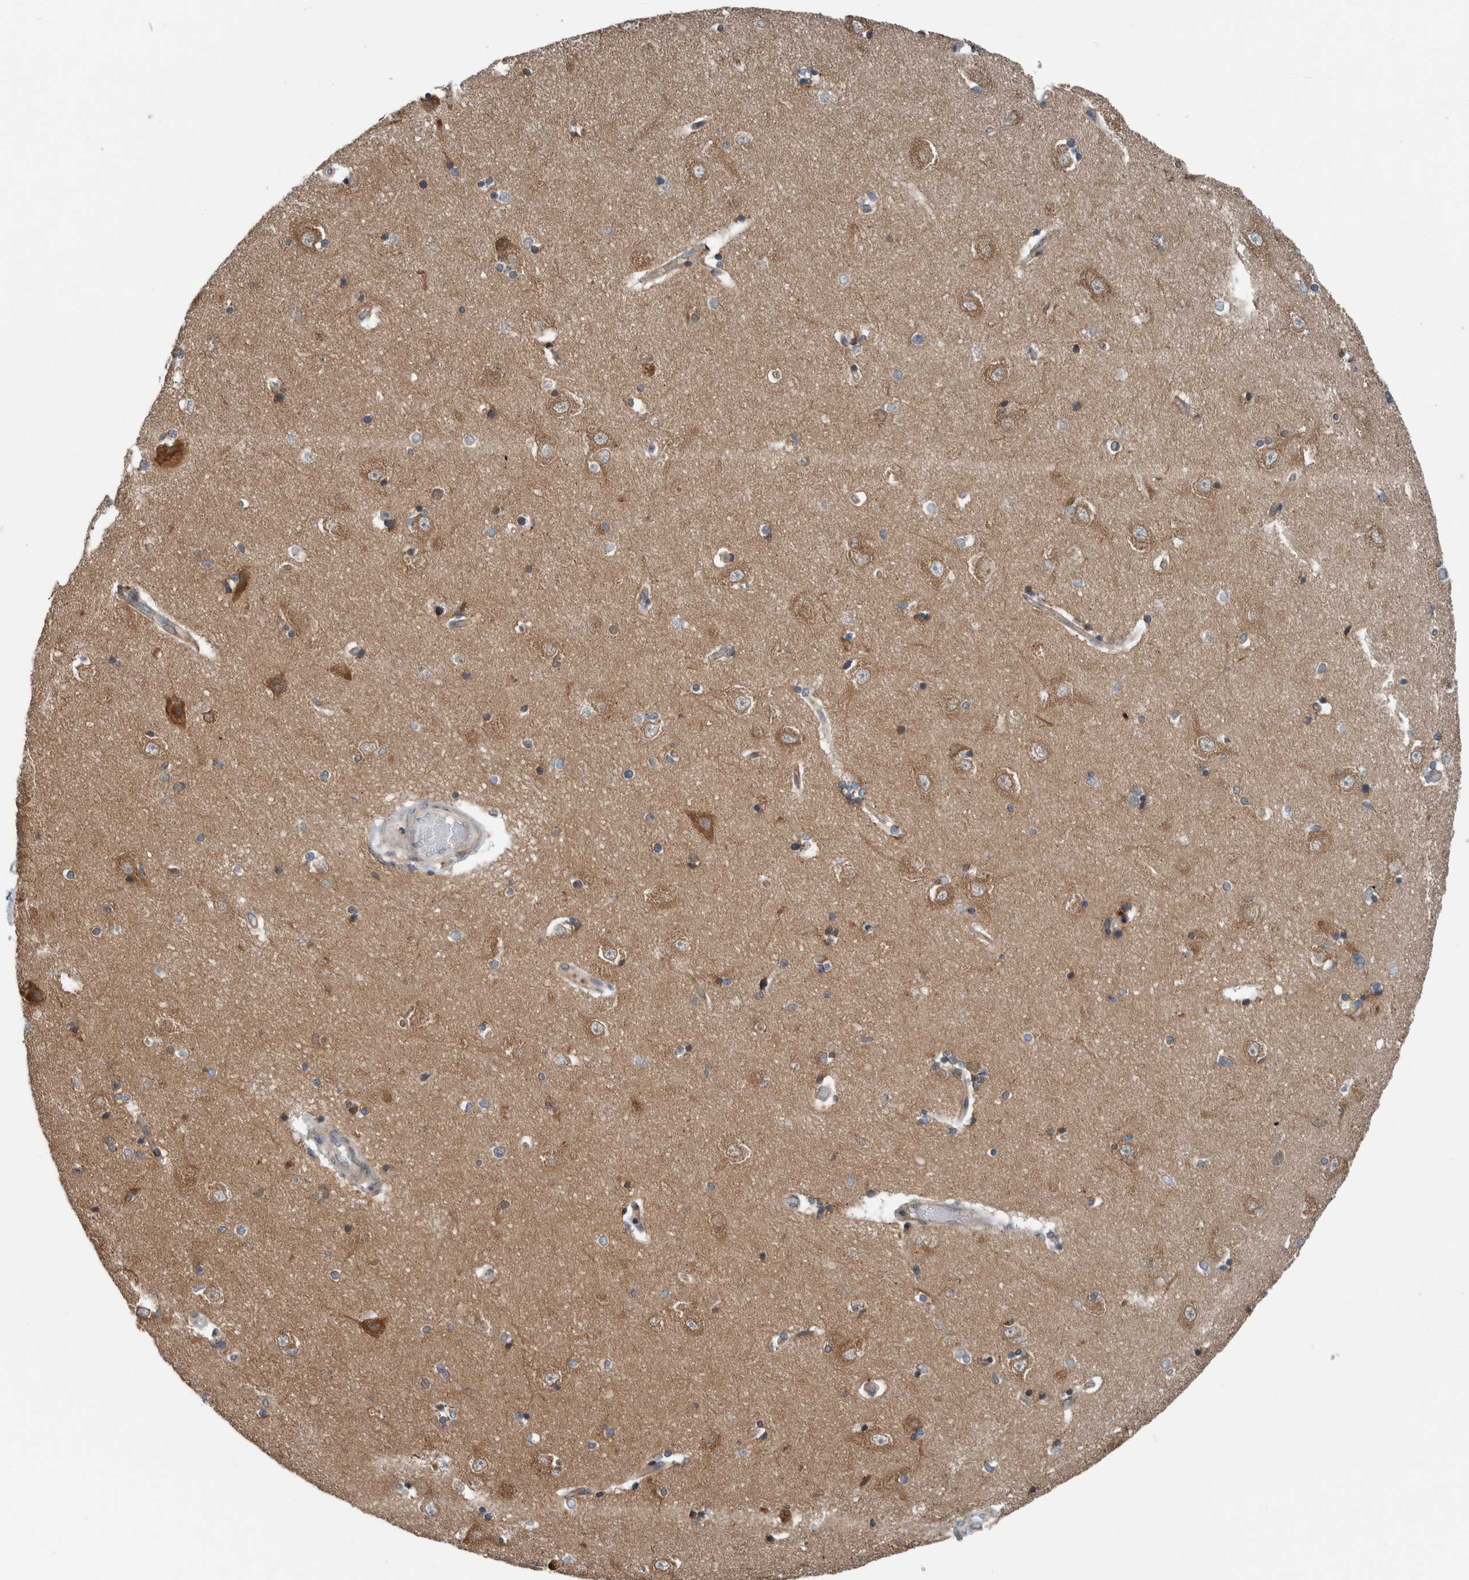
{"staining": {"intensity": "weak", "quantity": ">75%", "location": "cytoplasmic/membranous"}, "tissue": "hippocampus", "cell_type": "Glial cells", "image_type": "normal", "snomed": [{"axis": "morphology", "description": "Normal tissue, NOS"}, {"axis": "topography", "description": "Hippocampus"}], "caption": "Immunohistochemistry (DAB) staining of normal hippocampus displays weak cytoplasmic/membranous protein staining in about >75% of glial cells. Nuclei are stained in blue.", "gene": "GBA2", "patient": {"sex": "male", "age": 45}}